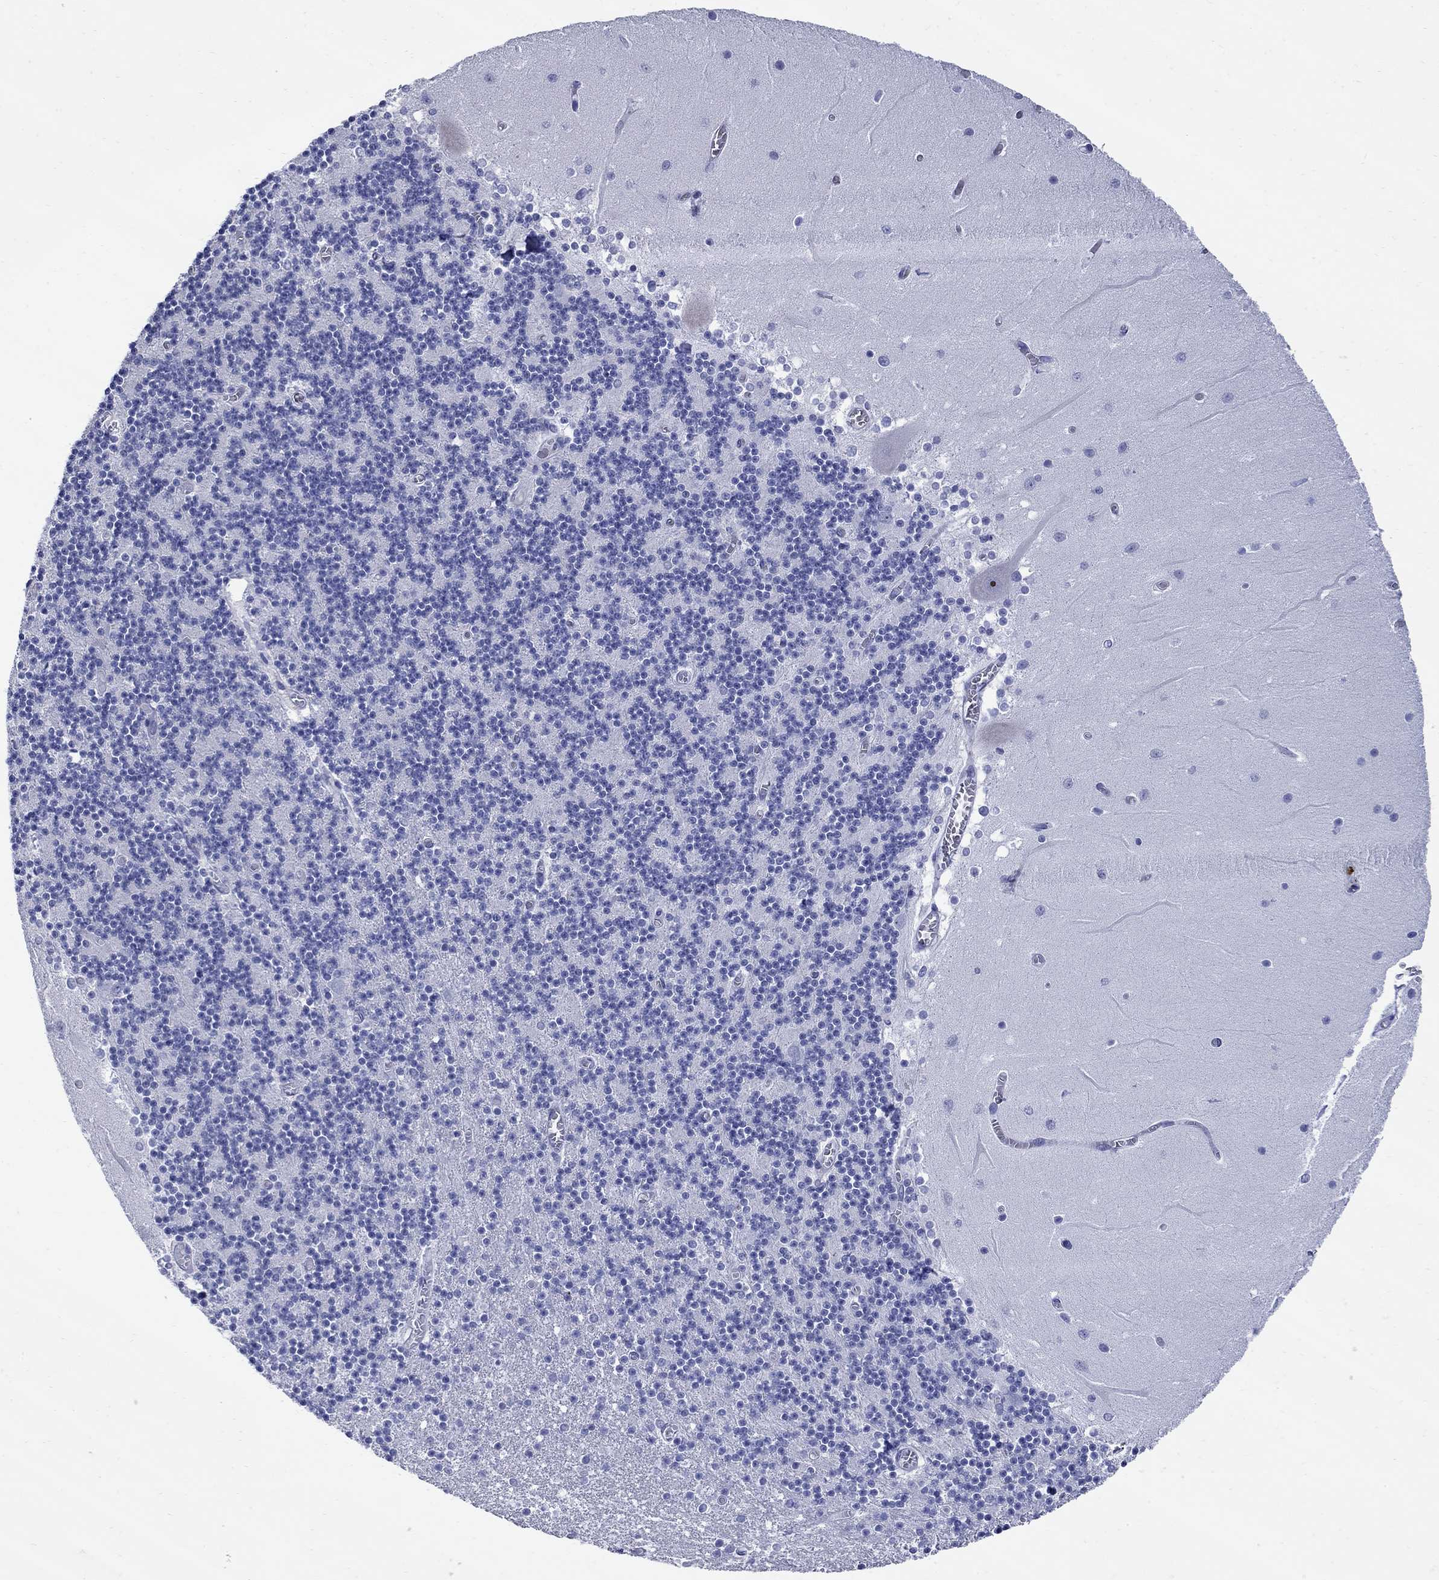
{"staining": {"intensity": "negative", "quantity": "none", "location": "none"}, "tissue": "cerebellum", "cell_type": "Cells in granular layer", "image_type": "normal", "snomed": [{"axis": "morphology", "description": "Normal tissue, NOS"}, {"axis": "topography", "description": "Cerebellum"}], "caption": "Protein analysis of unremarkable cerebellum reveals no significant staining in cells in granular layer.", "gene": "TACC3", "patient": {"sex": "female", "age": 28}}